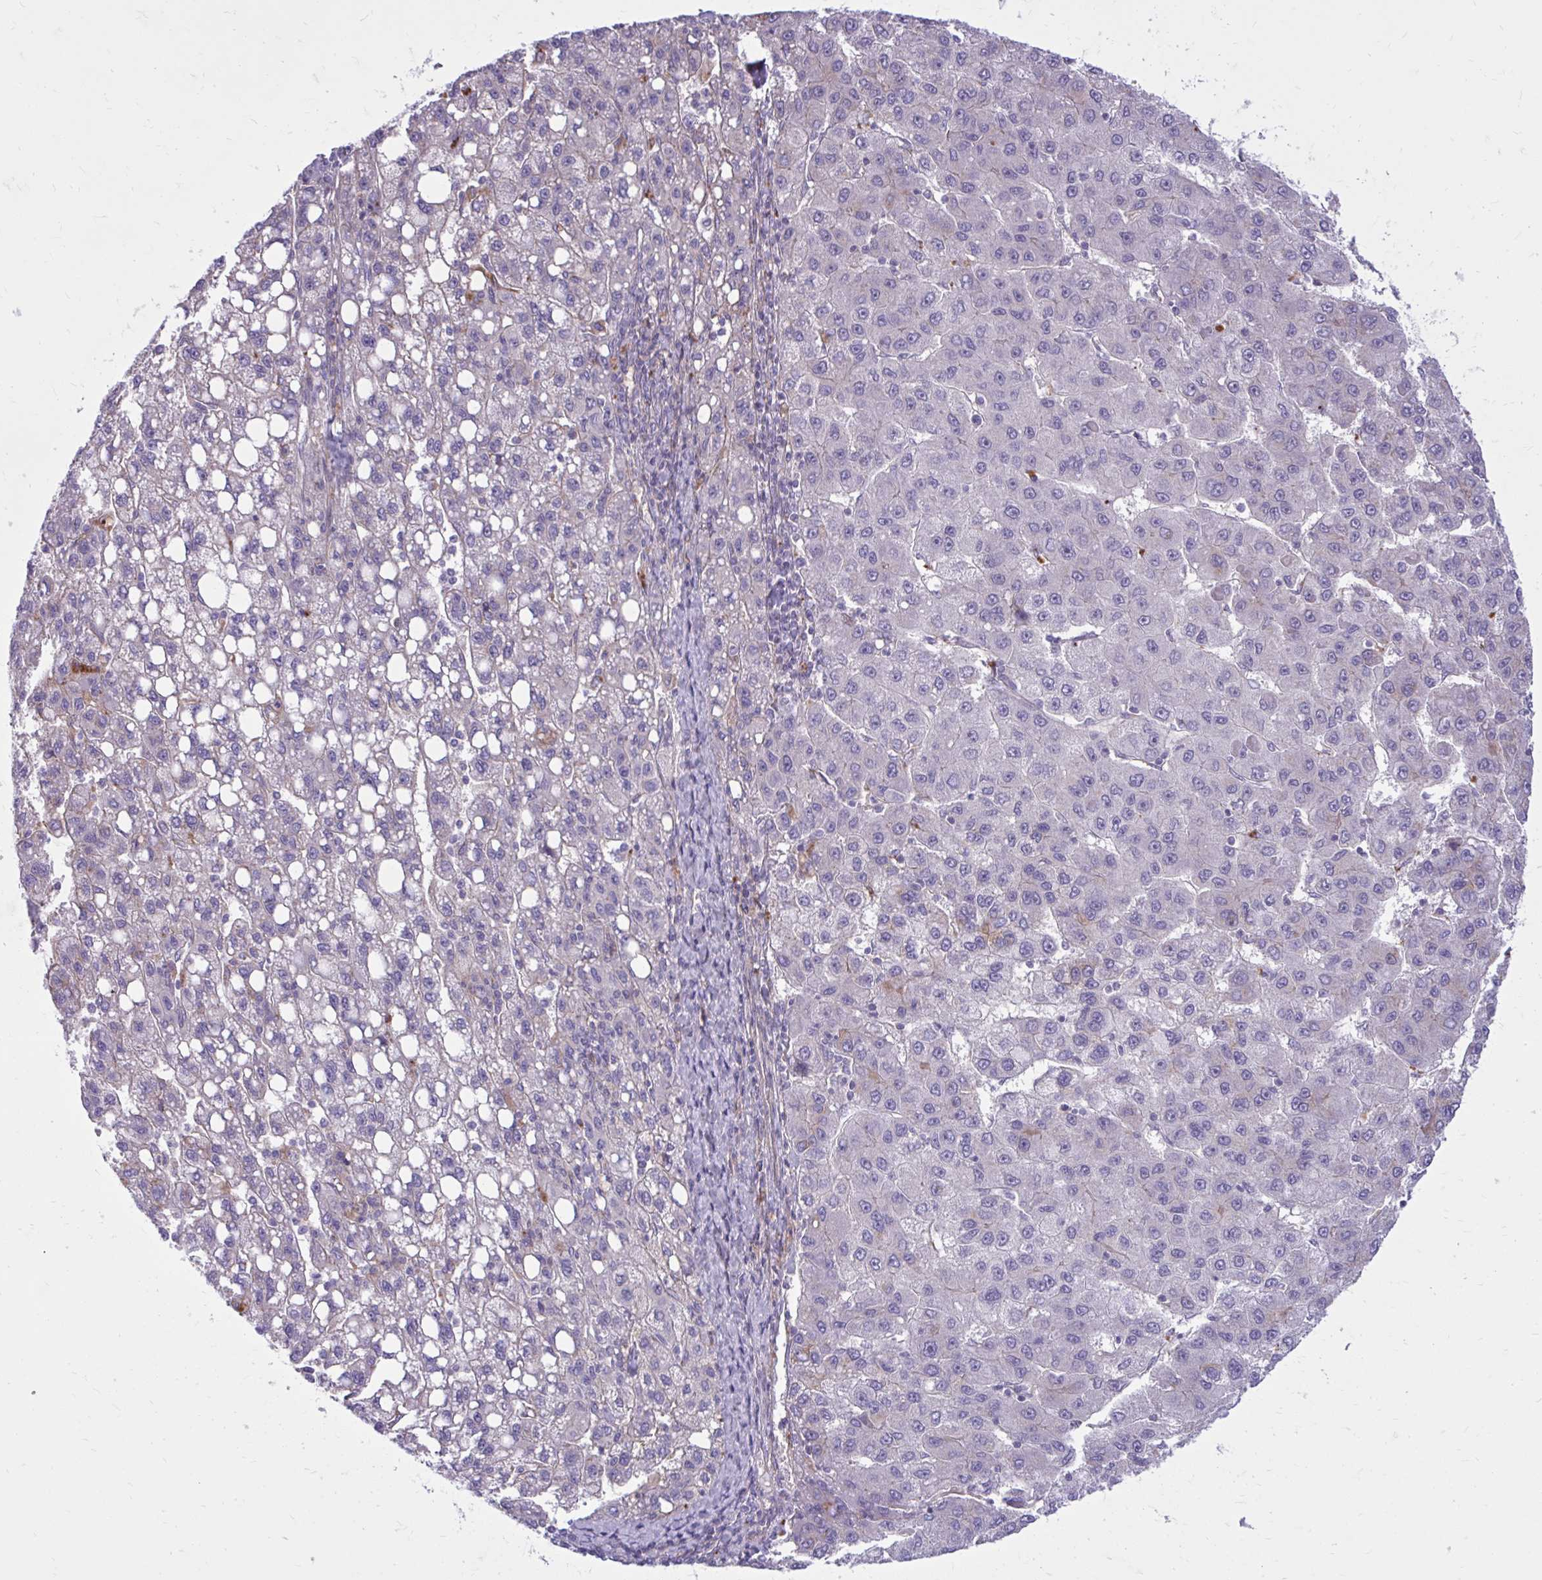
{"staining": {"intensity": "negative", "quantity": "none", "location": "none"}, "tissue": "liver cancer", "cell_type": "Tumor cells", "image_type": "cancer", "snomed": [{"axis": "morphology", "description": "Carcinoma, Hepatocellular, NOS"}, {"axis": "topography", "description": "Liver"}], "caption": "Immunohistochemistry of human liver cancer (hepatocellular carcinoma) exhibits no expression in tumor cells. The staining was performed using DAB (3,3'-diaminobenzidine) to visualize the protein expression in brown, while the nuclei were stained in blue with hematoxylin (Magnification: 20x).", "gene": "FAP", "patient": {"sex": "female", "age": 82}}